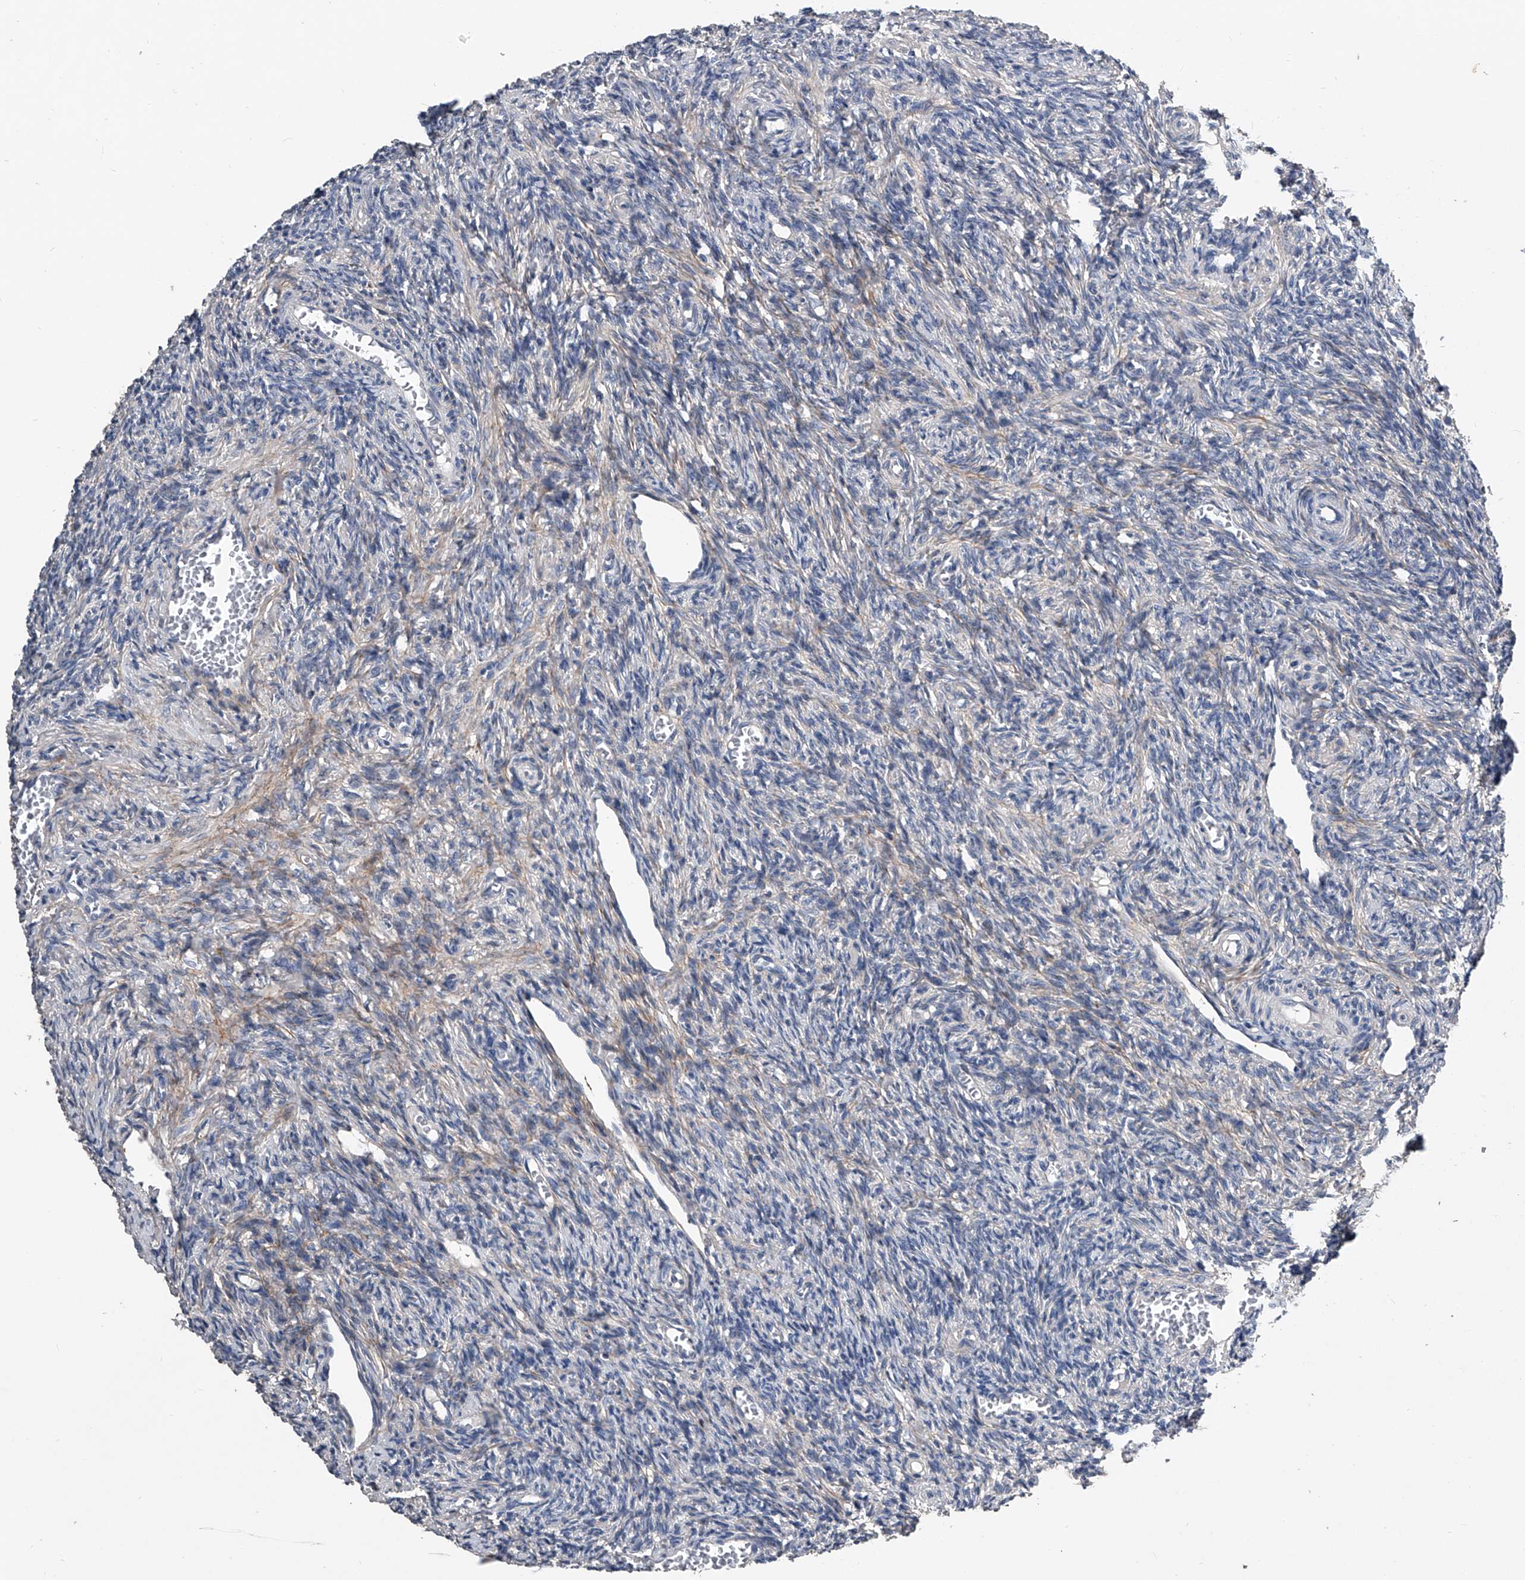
{"staining": {"intensity": "negative", "quantity": "none", "location": "none"}, "tissue": "ovary", "cell_type": "Follicle cells", "image_type": "normal", "snomed": [{"axis": "morphology", "description": "Normal tissue, NOS"}, {"axis": "topography", "description": "Ovary"}], "caption": "The image demonstrates no significant staining in follicle cells of ovary.", "gene": "PHACTR1", "patient": {"sex": "female", "age": 27}}